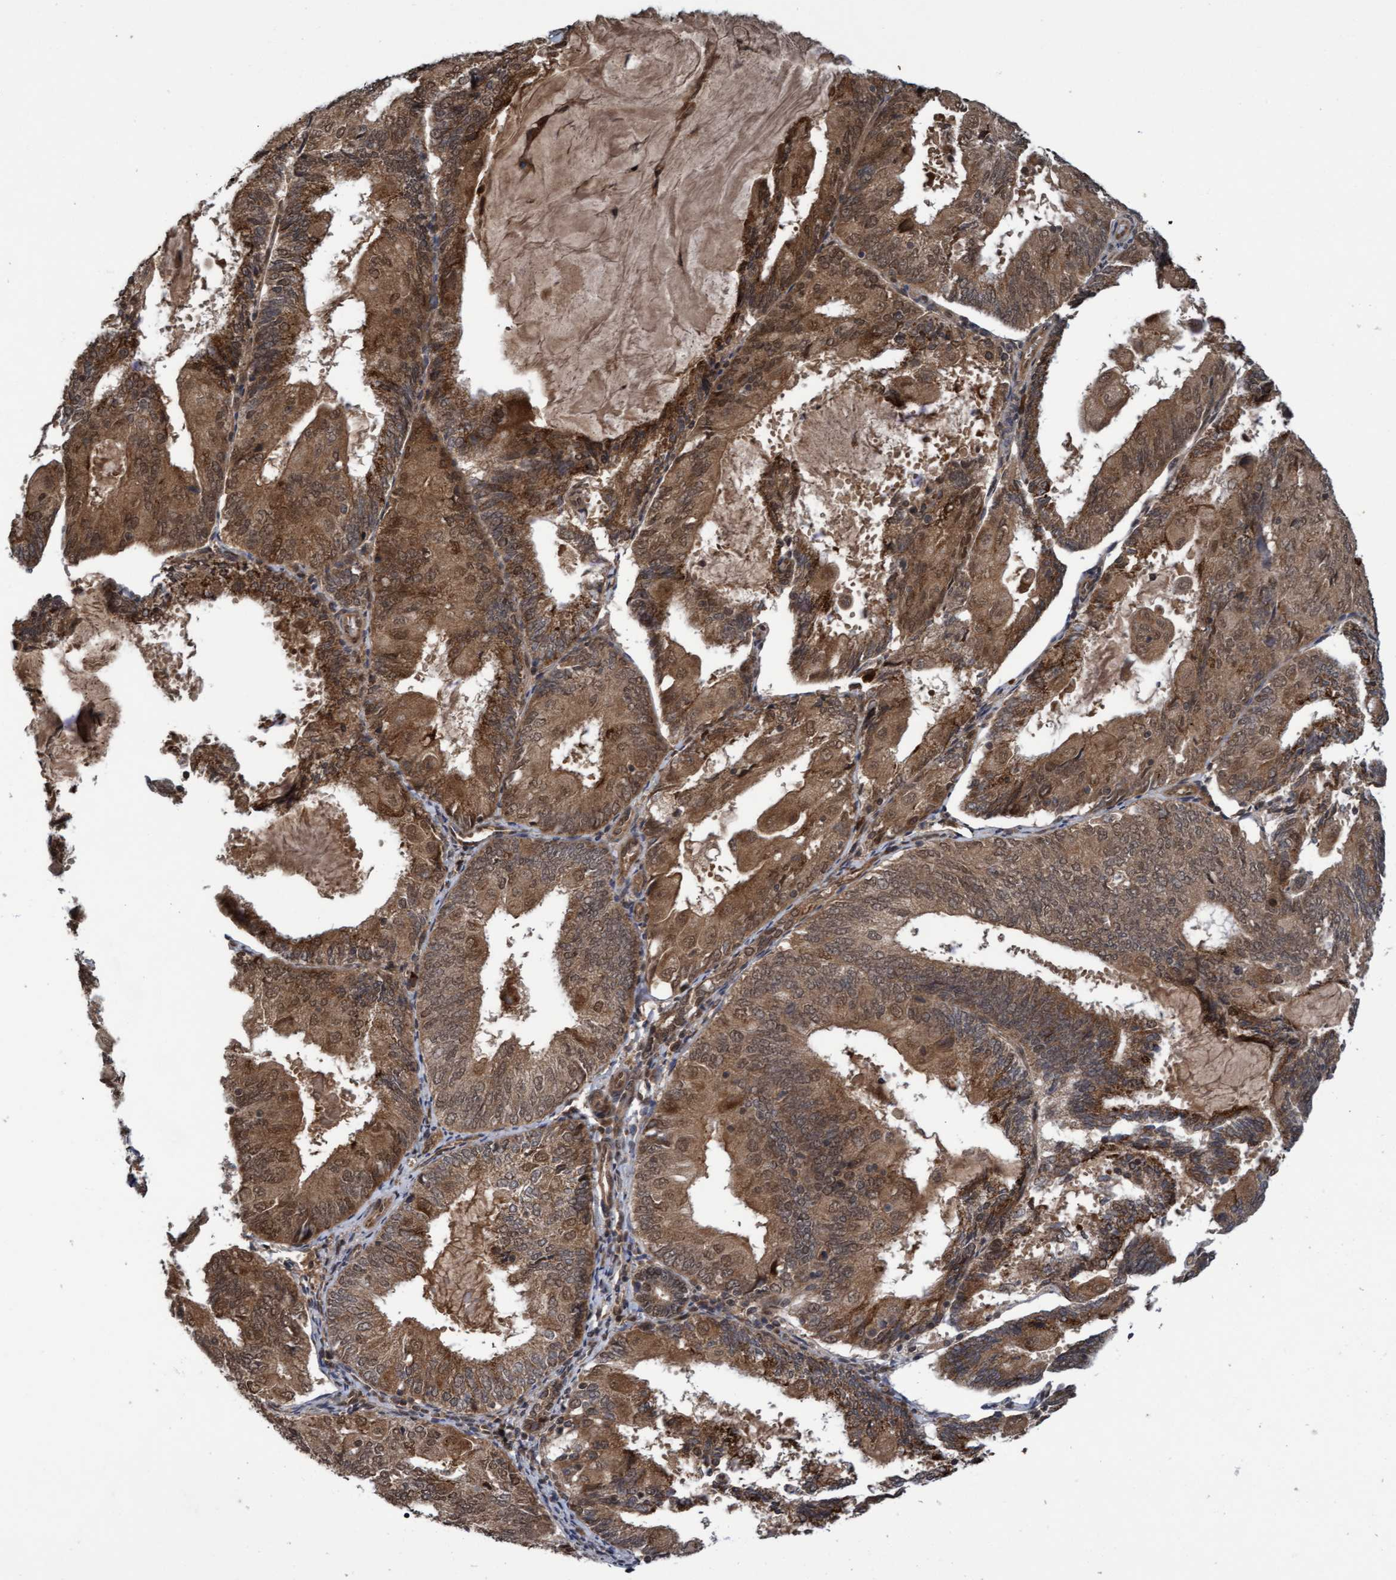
{"staining": {"intensity": "moderate", "quantity": ">75%", "location": "cytoplasmic/membranous,nuclear"}, "tissue": "endometrial cancer", "cell_type": "Tumor cells", "image_type": "cancer", "snomed": [{"axis": "morphology", "description": "Adenocarcinoma, NOS"}, {"axis": "topography", "description": "Endometrium"}], "caption": "A photomicrograph of human endometrial adenocarcinoma stained for a protein shows moderate cytoplasmic/membranous and nuclear brown staining in tumor cells. (brown staining indicates protein expression, while blue staining denotes nuclei).", "gene": "WASF1", "patient": {"sex": "female", "age": 81}}